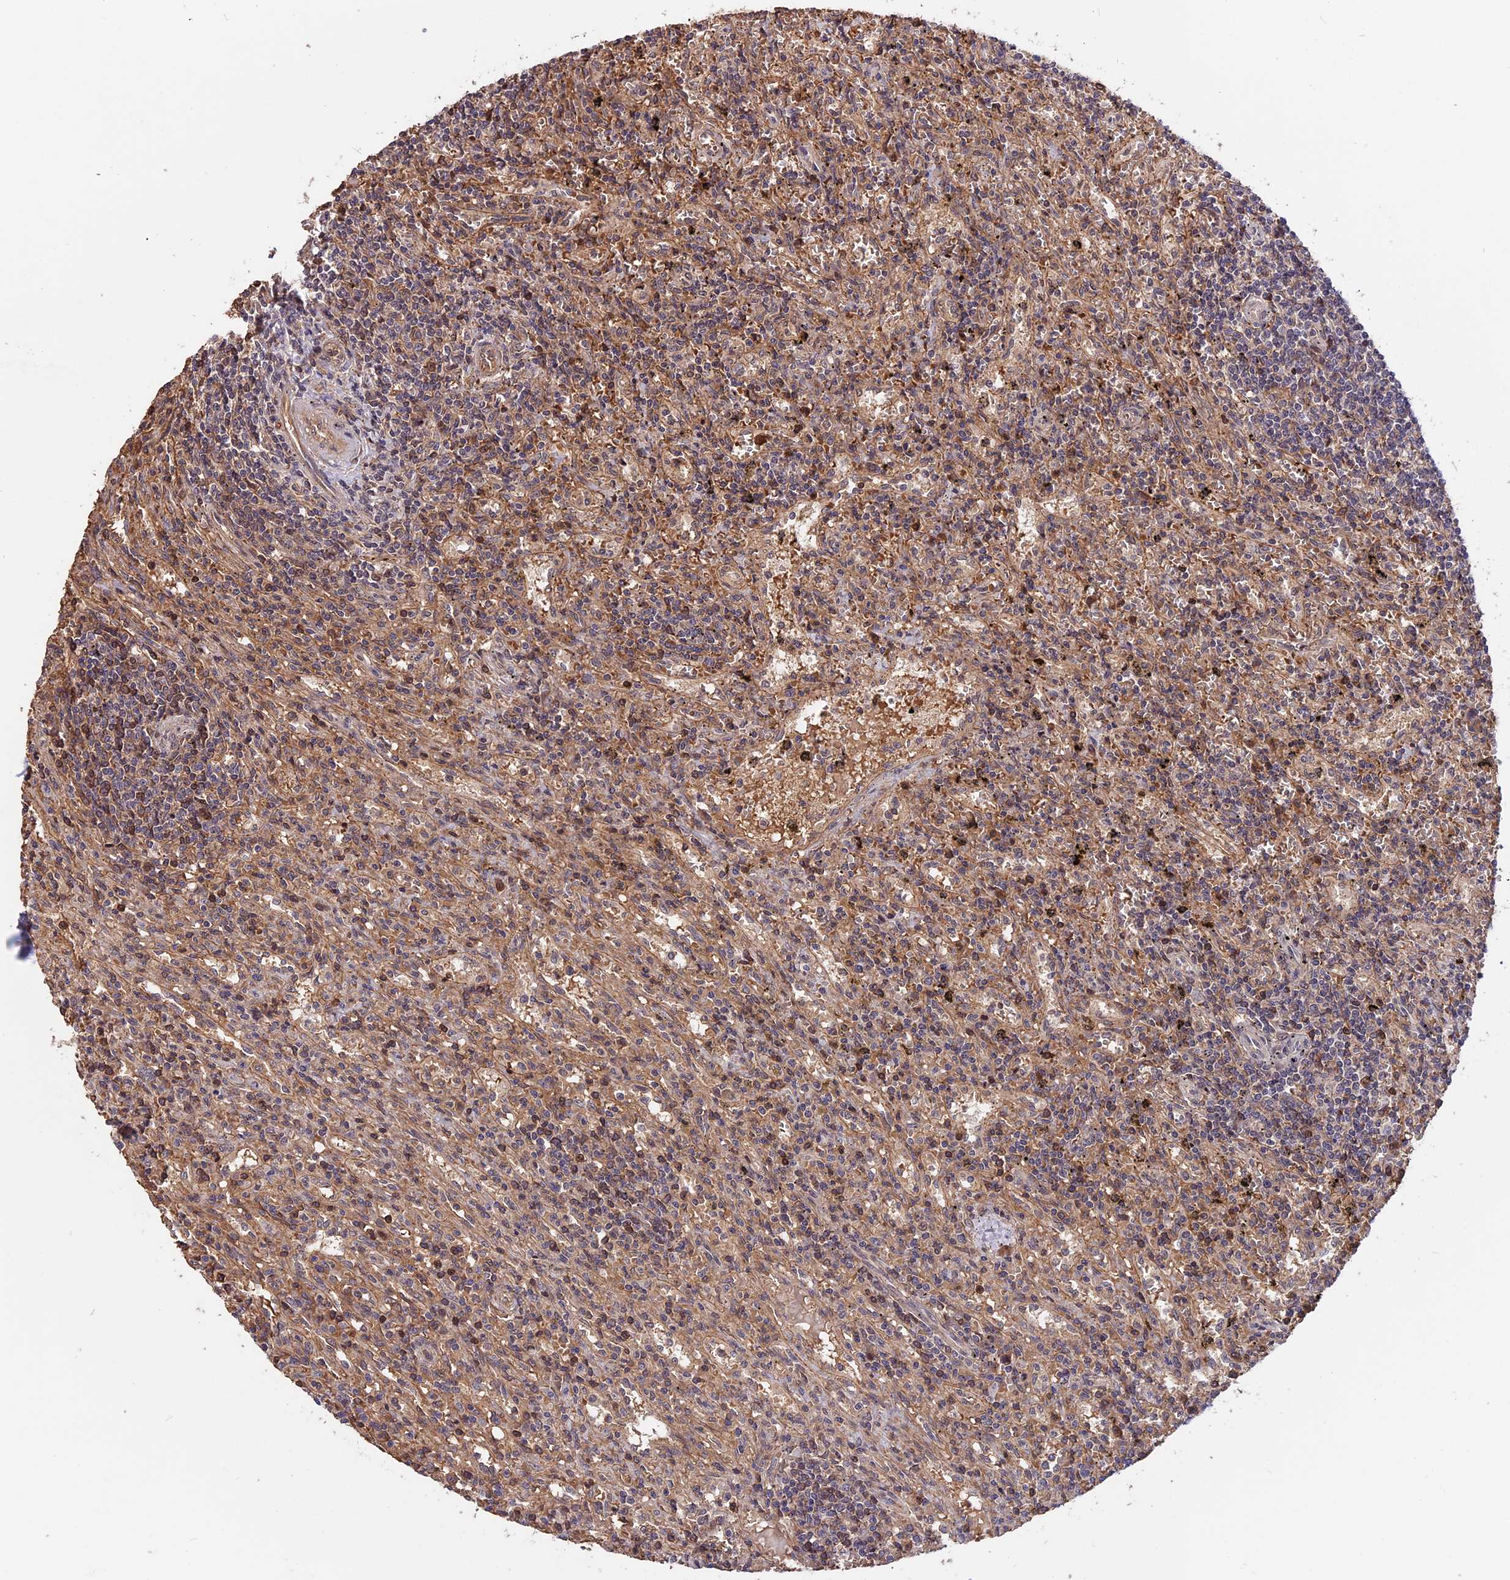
{"staining": {"intensity": "negative", "quantity": "none", "location": "none"}, "tissue": "lymphoma", "cell_type": "Tumor cells", "image_type": "cancer", "snomed": [{"axis": "morphology", "description": "Malignant lymphoma, non-Hodgkin's type, Low grade"}, {"axis": "topography", "description": "Spleen"}], "caption": "High power microscopy micrograph of an immunohistochemistry histopathology image of lymphoma, revealing no significant staining in tumor cells.", "gene": "ZC3H10", "patient": {"sex": "male", "age": 76}}